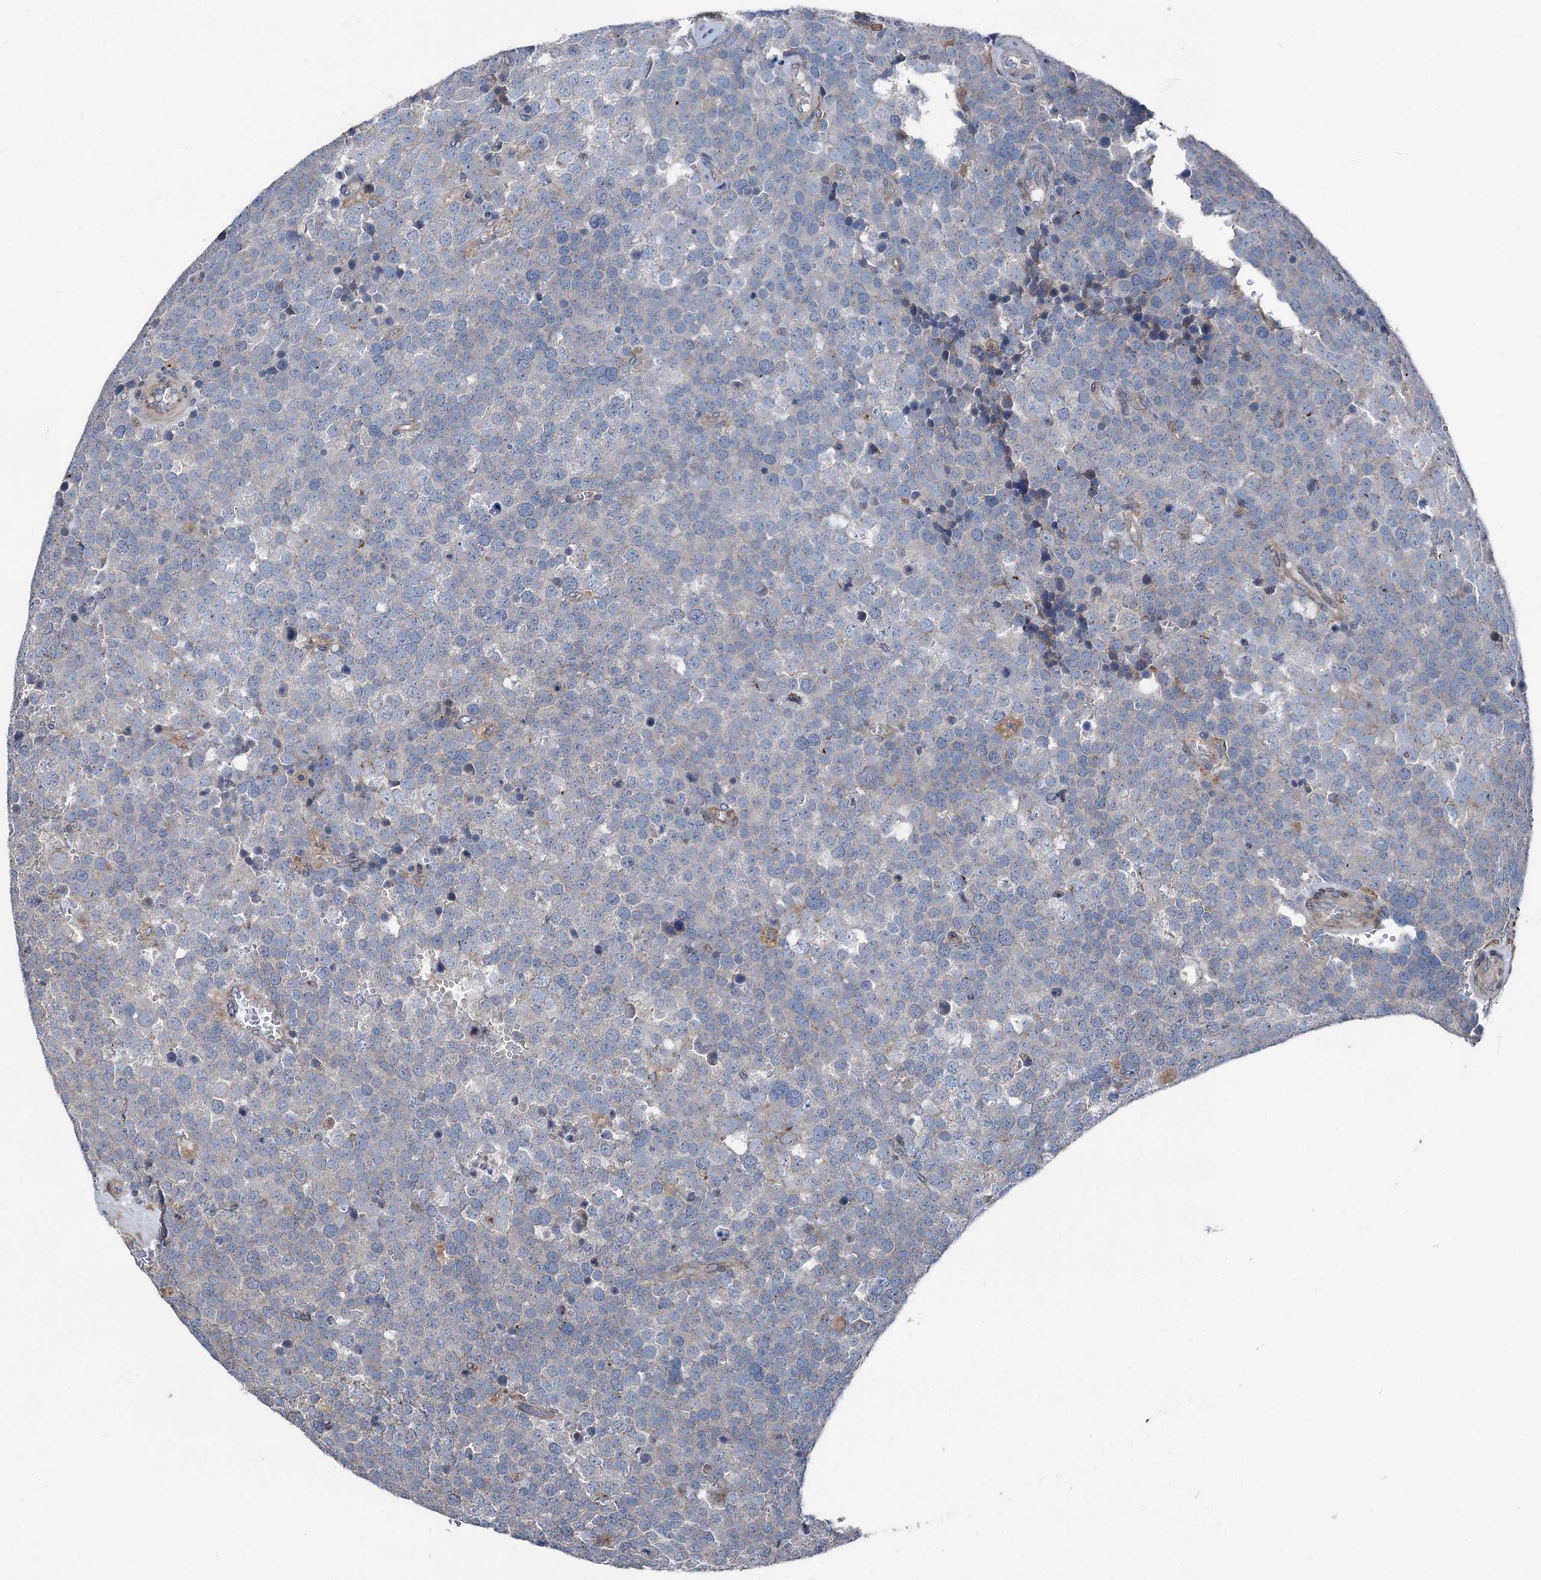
{"staining": {"intensity": "negative", "quantity": "none", "location": "none"}, "tissue": "testis cancer", "cell_type": "Tumor cells", "image_type": "cancer", "snomed": [{"axis": "morphology", "description": "Seminoma, NOS"}, {"axis": "topography", "description": "Testis"}], "caption": "High magnification brightfield microscopy of testis seminoma stained with DAB (3,3'-diaminobenzidine) (brown) and counterstained with hematoxylin (blue): tumor cells show no significant expression.", "gene": "RUFY1", "patient": {"sex": "male", "age": 71}}